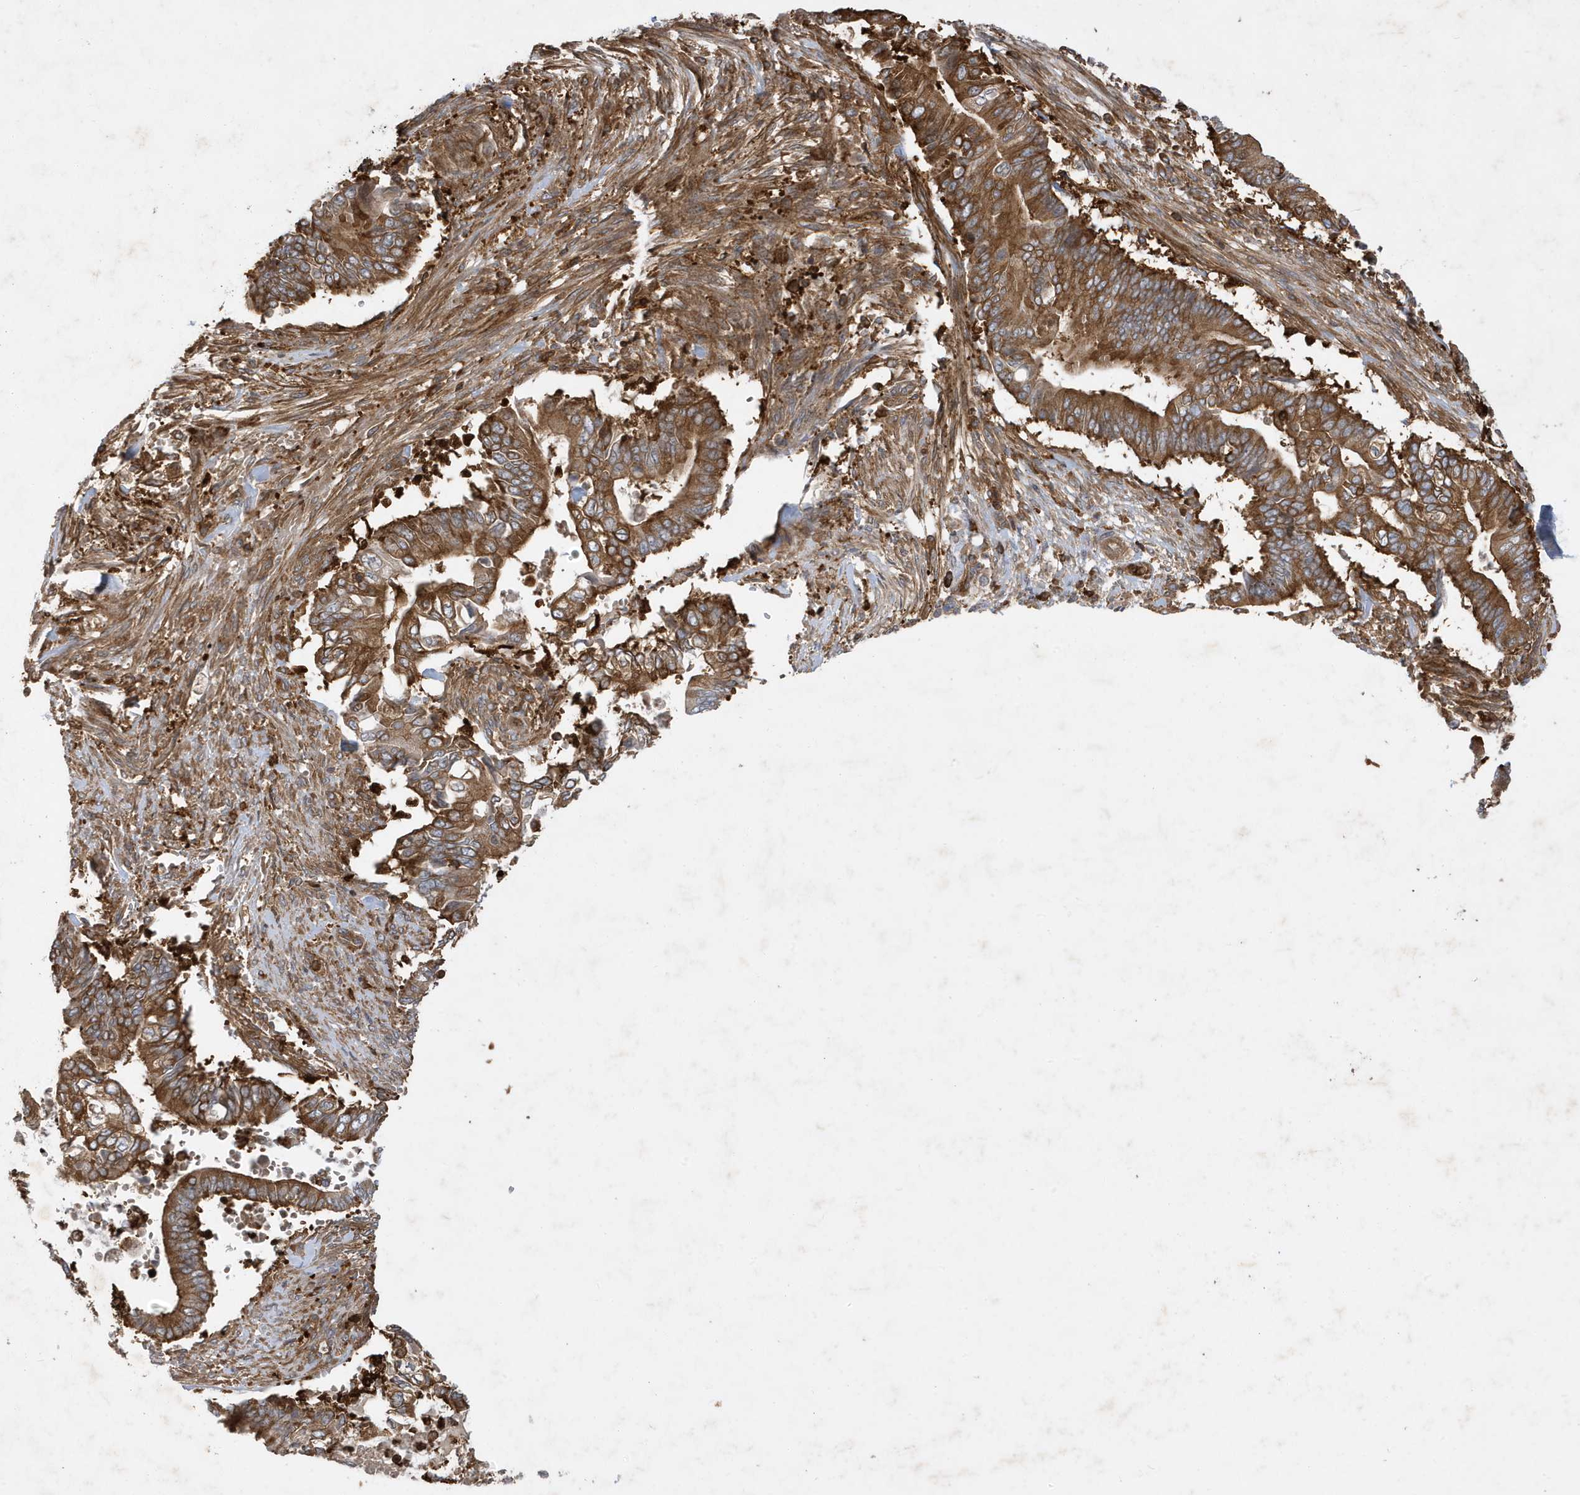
{"staining": {"intensity": "strong", "quantity": ">75%", "location": "cytoplasmic/membranous"}, "tissue": "pancreatic cancer", "cell_type": "Tumor cells", "image_type": "cancer", "snomed": [{"axis": "morphology", "description": "Adenocarcinoma, NOS"}, {"axis": "topography", "description": "Pancreas"}], "caption": "Protein staining exhibits strong cytoplasmic/membranous expression in about >75% of tumor cells in pancreatic cancer. (Brightfield microscopy of DAB IHC at high magnification).", "gene": "LAPTM4A", "patient": {"sex": "male", "age": 68}}